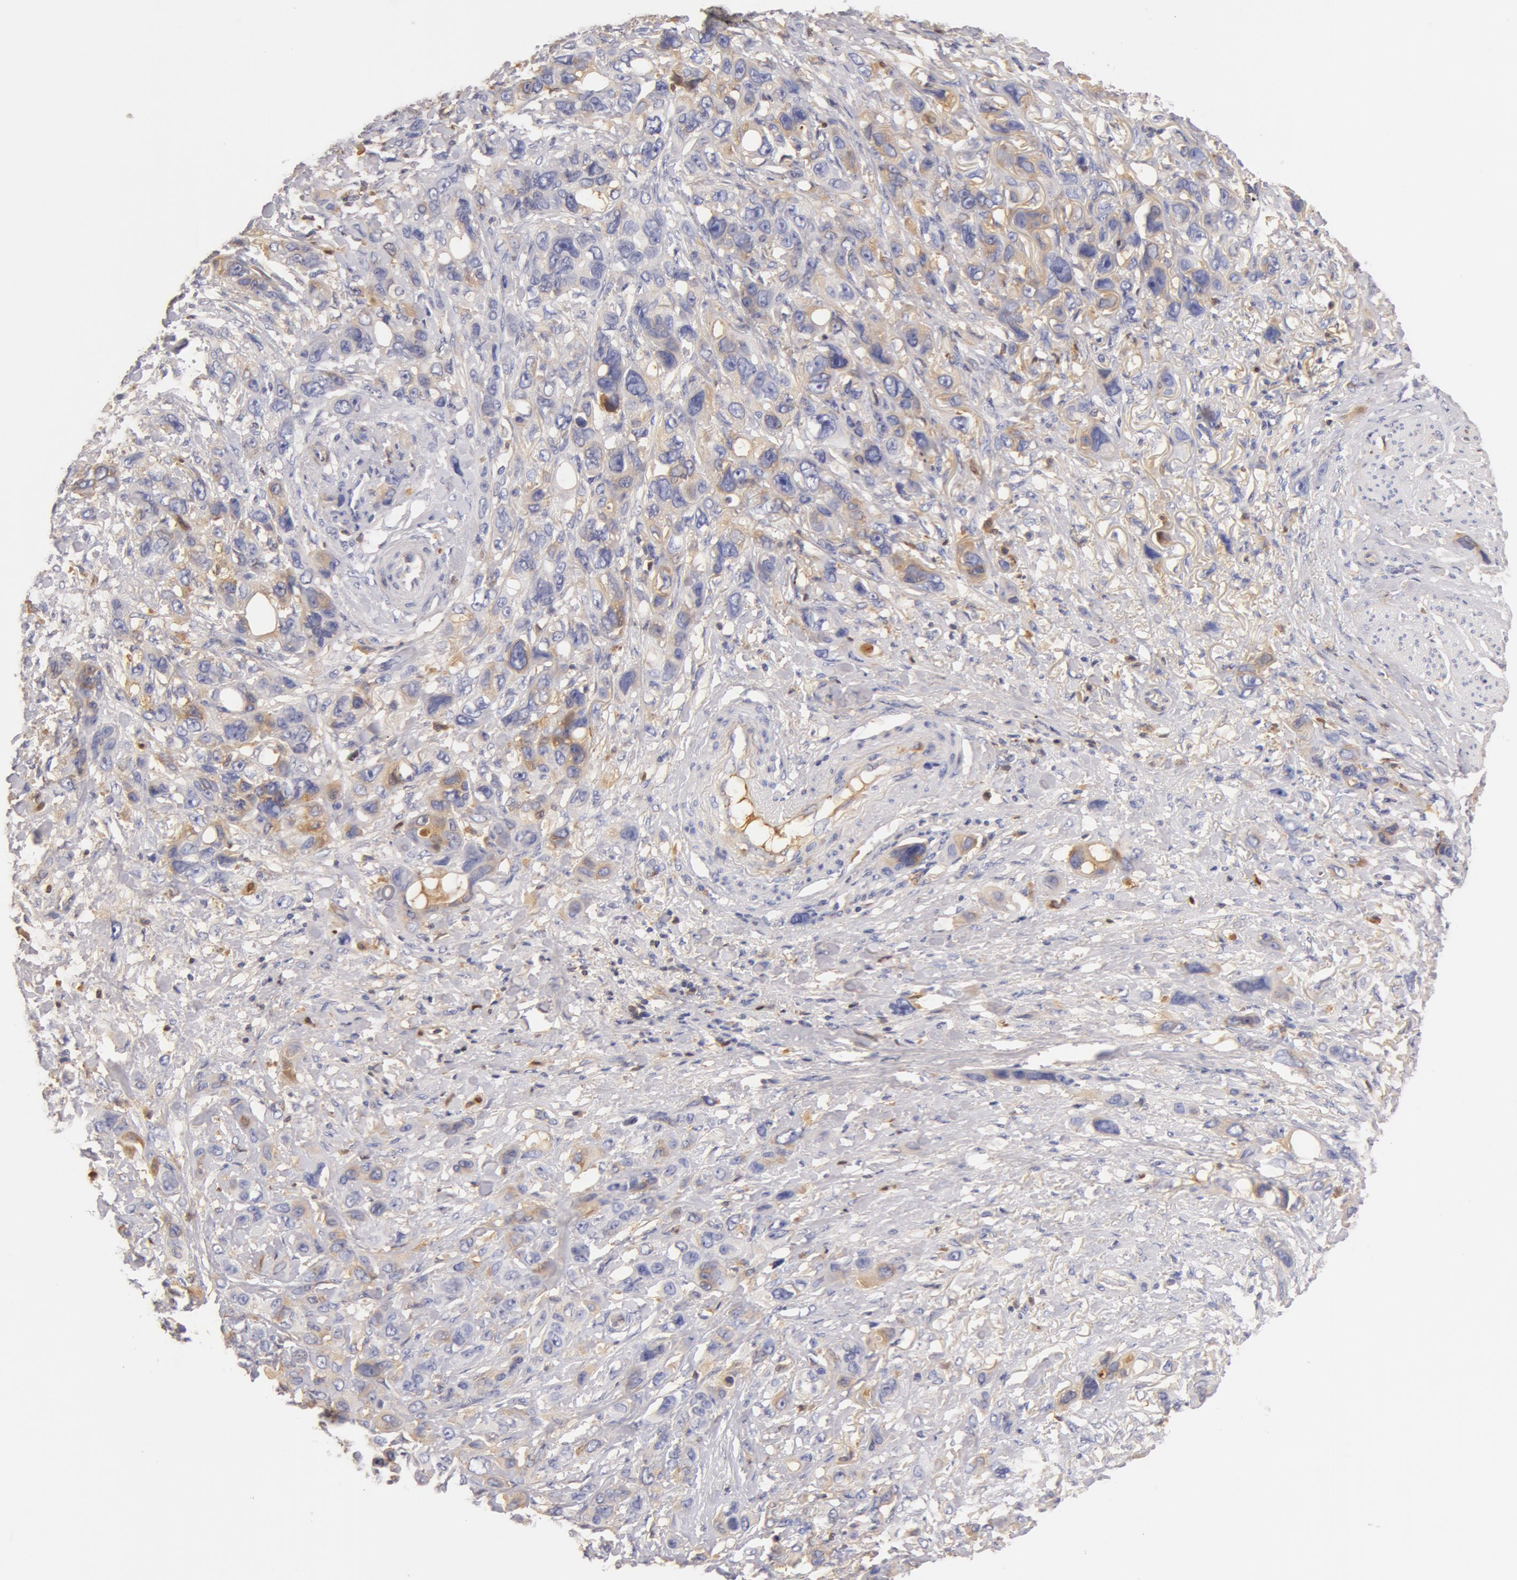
{"staining": {"intensity": "weak", "quantity": "<25%", "location": "cytoplasmic/membranous"}, "tissue": "stomach cancer", "cell_type": "Tumor cells", "image_type": "cancer", "snomed": [{"axis": "morphology", "description": "Adenocarcinoma, NOS"}, {"axis": "topography", "description": "Stomach, upper"}], "caption": "A micrograph of human adenocarcinoma (stomach) is negative for staining in tumor cells.", "gene": "GC", "patient": {"sex": "male", "age": 47}}